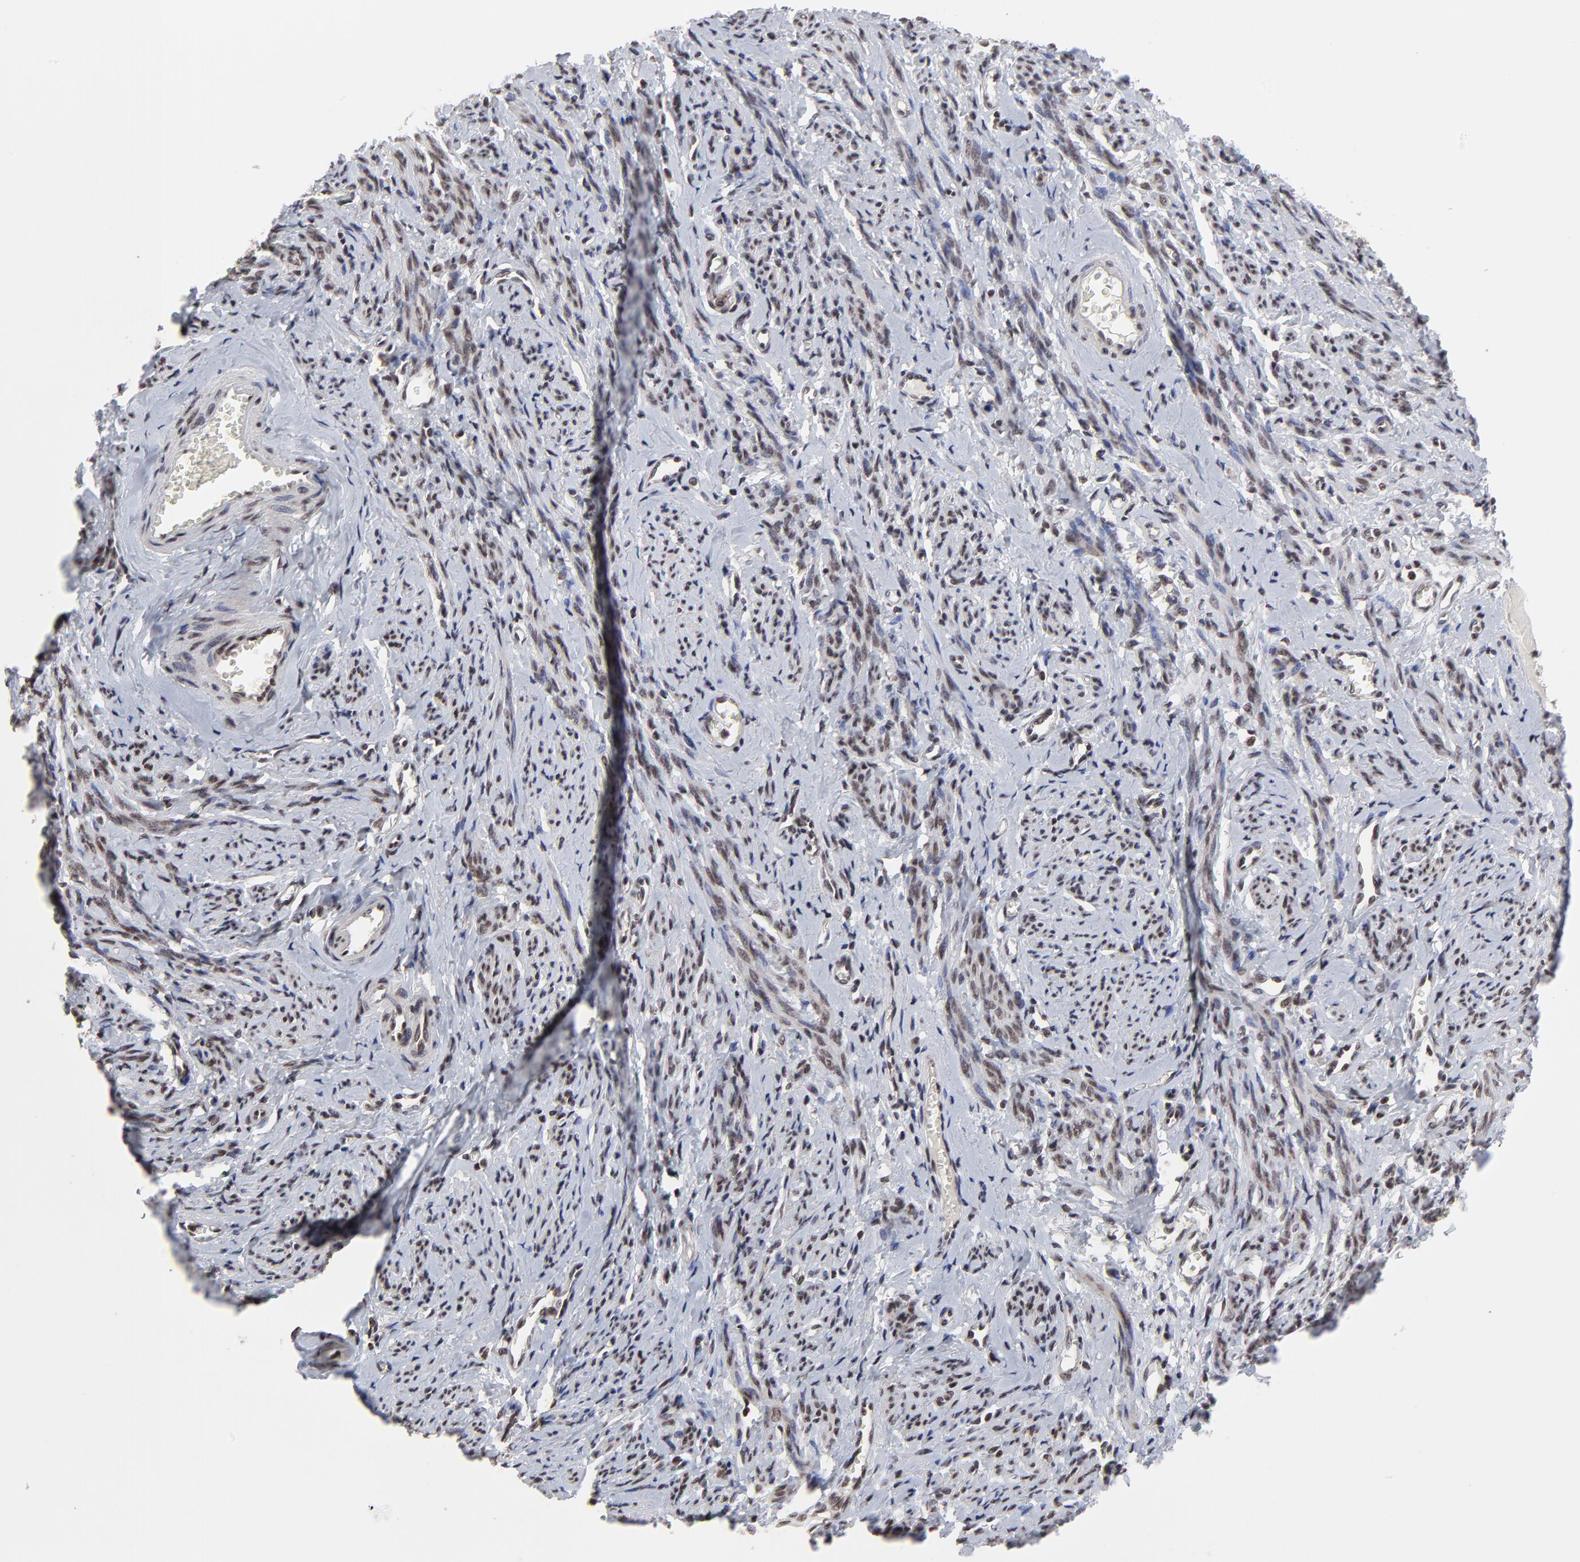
{"staining": {"intensity": "moderate", "quantity": ">75%", "location": "nuclear"}, "tissue": "smooth muscle", "cell_type": "Smooth muscle cells", "image_type": "normal", "snomed": [{"axis": "morphology", "description": "Normal tissue, NOS"}, {"axis": "topography", "description": "Cervix"}, {"axis": "topography", "description": "Endometrium"}], "caption": "Smooth muscle stained with DAB (3,3'-diaminobenzidine) IHC displays medium levels of moderate nuclear positivity in about >75% of smooth muscle cells. The staining was performed using DAB (3,3'-diaminobenzidine), with brown indicating positive protein expression. Nuclei are stained blue with hematoxylin.", "gene": "ZNF777", "patient": {"sex": "female", "age": 65}}